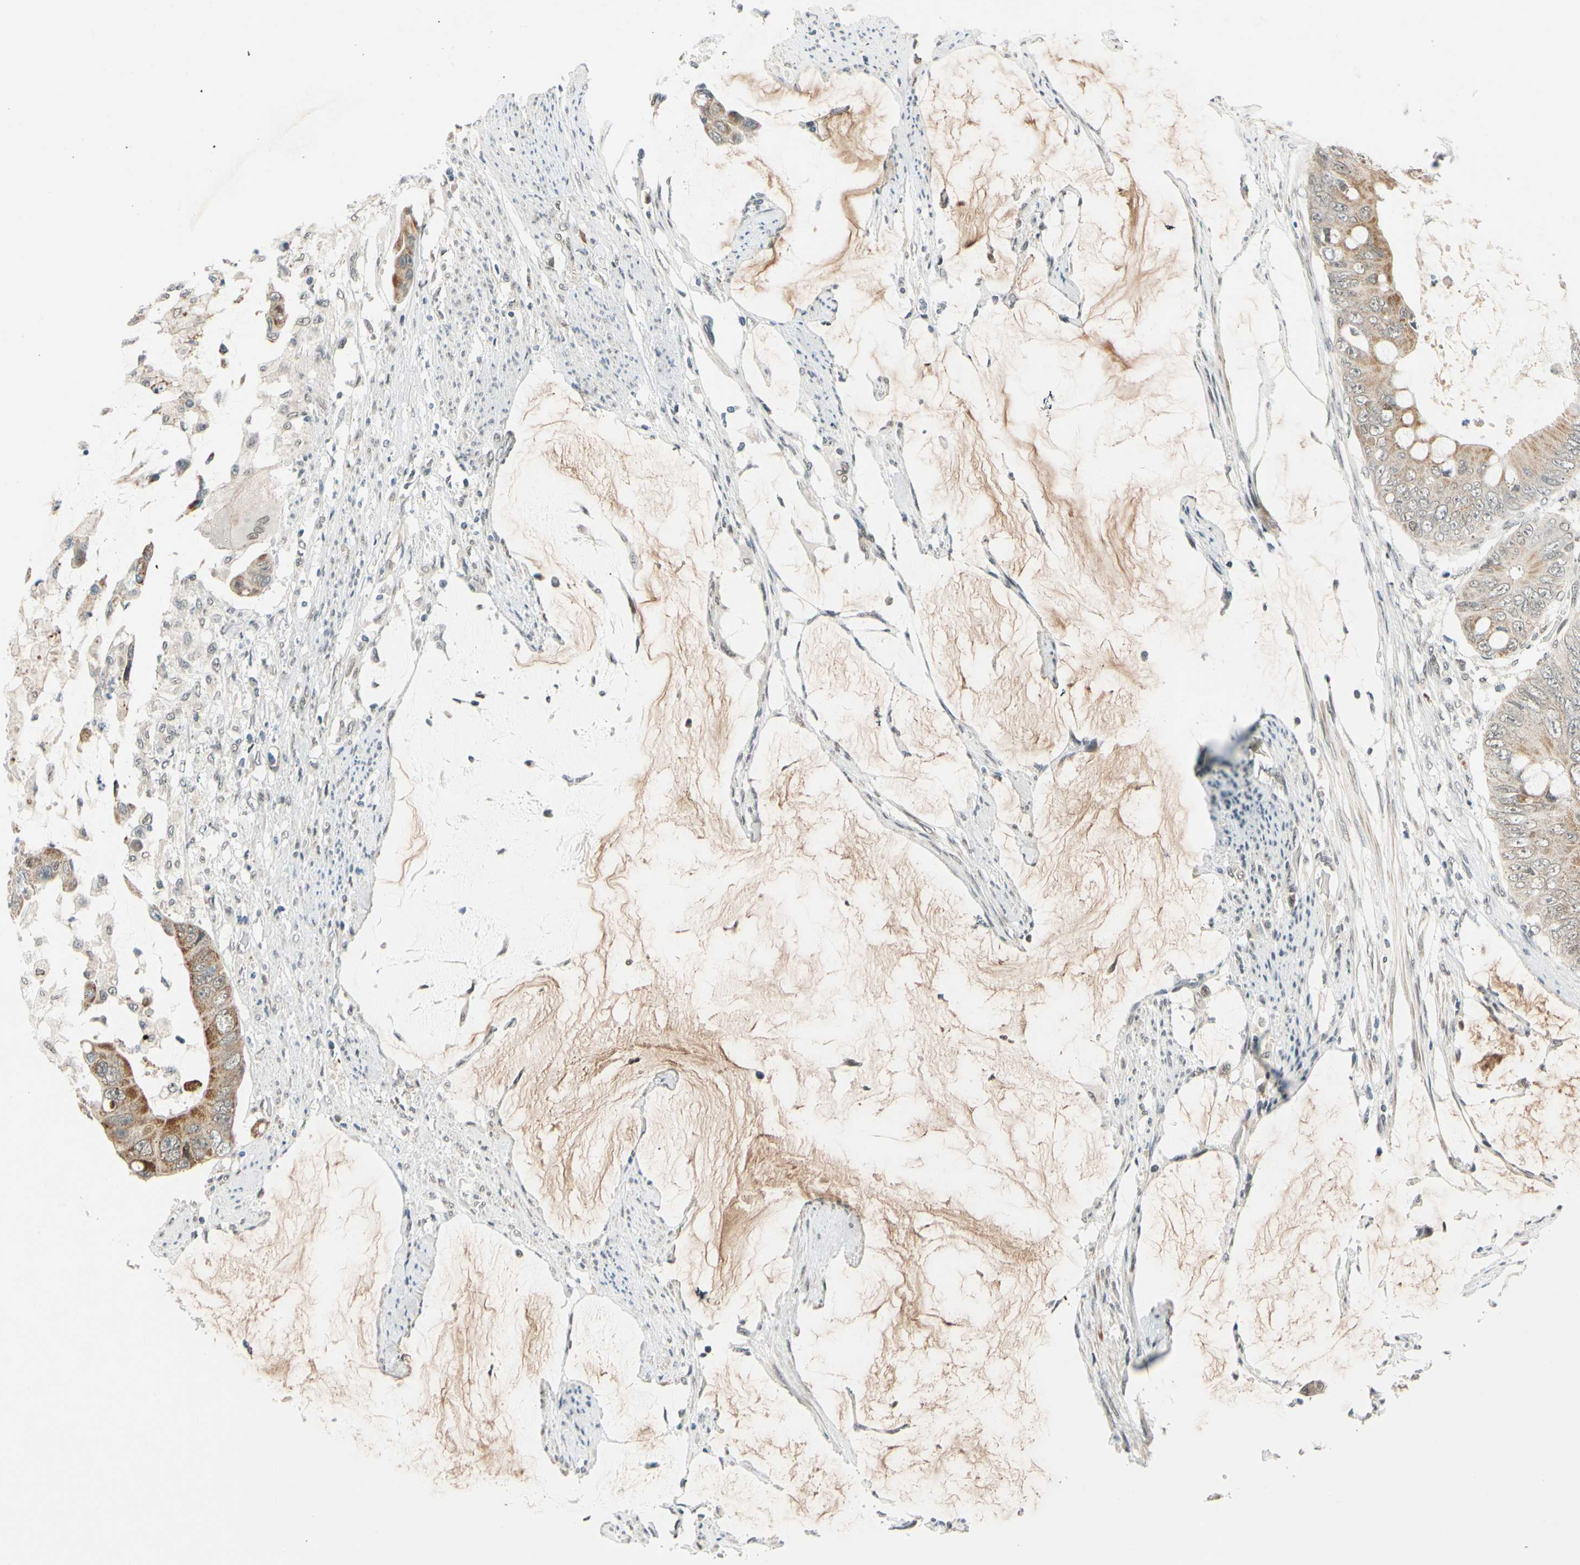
{"staining": {"intensity": "moderate", "quantity": ">75%", "location": "cytoplasmic/membranous"}, "tissue": "colorectal cancer", "cell_type": "Tumor cells", "image_type": "cancer", "snomed": [{"axis": "morphology", "description": "Adenocarcinoma, NOS"}, {"axis": "topography", "description": "Rectum"}], "caption": "The micrograph shows a brown stain indicating the presence of a protein in the cytoplasmic/membranous of tumor cells in colorectal cancer (adenocarcinoma).", "gene": "POGZ", "patient": {"sex": "female", "age": 77}}